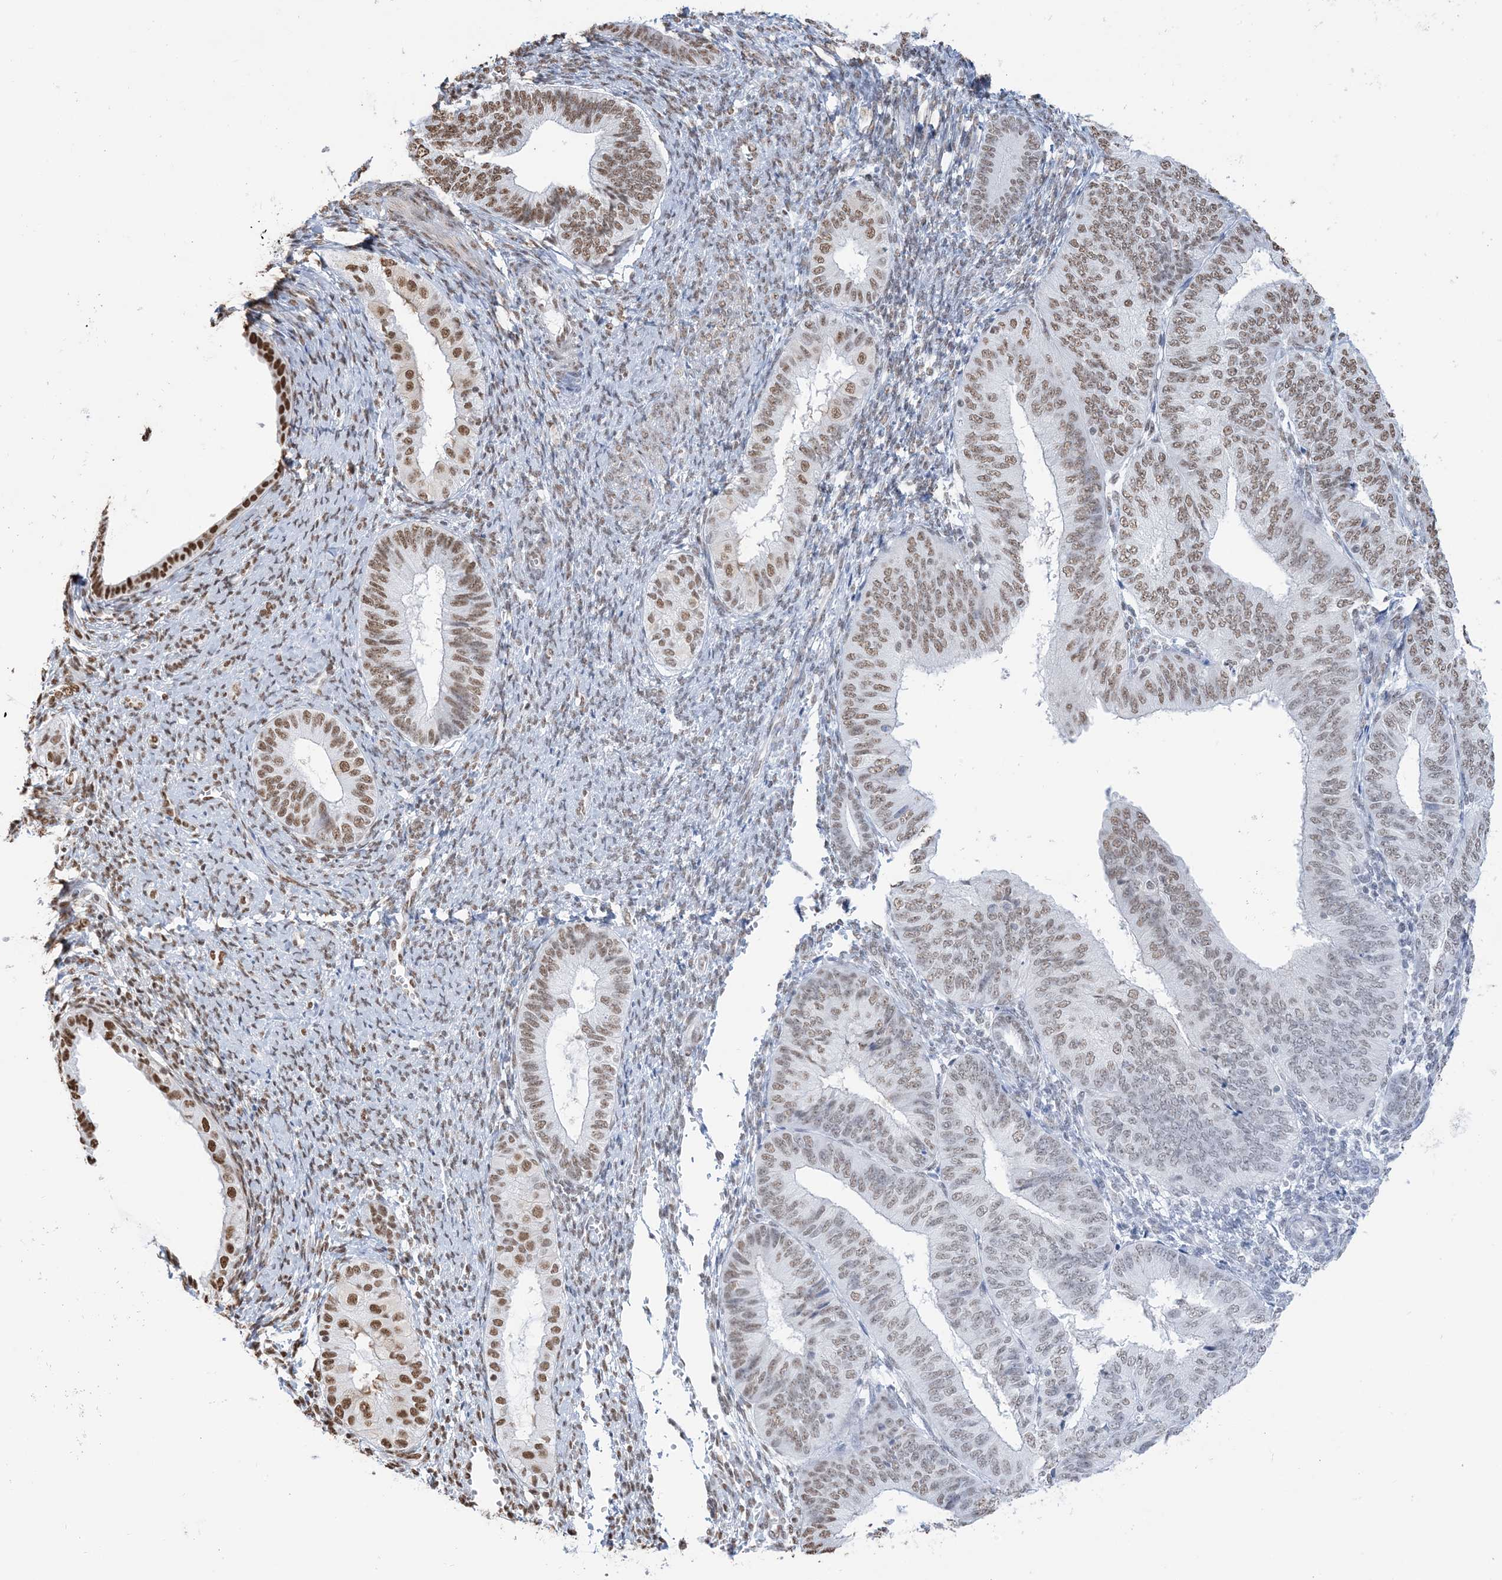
{"staining": {"intensity": "moderate", "quantity": ">75%", "location": "nuclear"}, "tissue": "endometrial cancer", "cell_type": "Tumor cells", "image_type": "cancer", "snomed": [{"axis": "morphology", "description": "Adenocarcinoma, NOS"}, {"axis": "topography", "description": "Endometrium"}], "caption": "Immunohistochemistry micrograph of neoplastic tissue: human adenocarcinoma (endometrial) stained using IHC displays medium levels of moderate protein expression localized specifically in the nuclear of tumor cells, appearing as a nuclear brown color.", "gene": "ZNF792", "patient": {"sex": "female", "age": 58}}